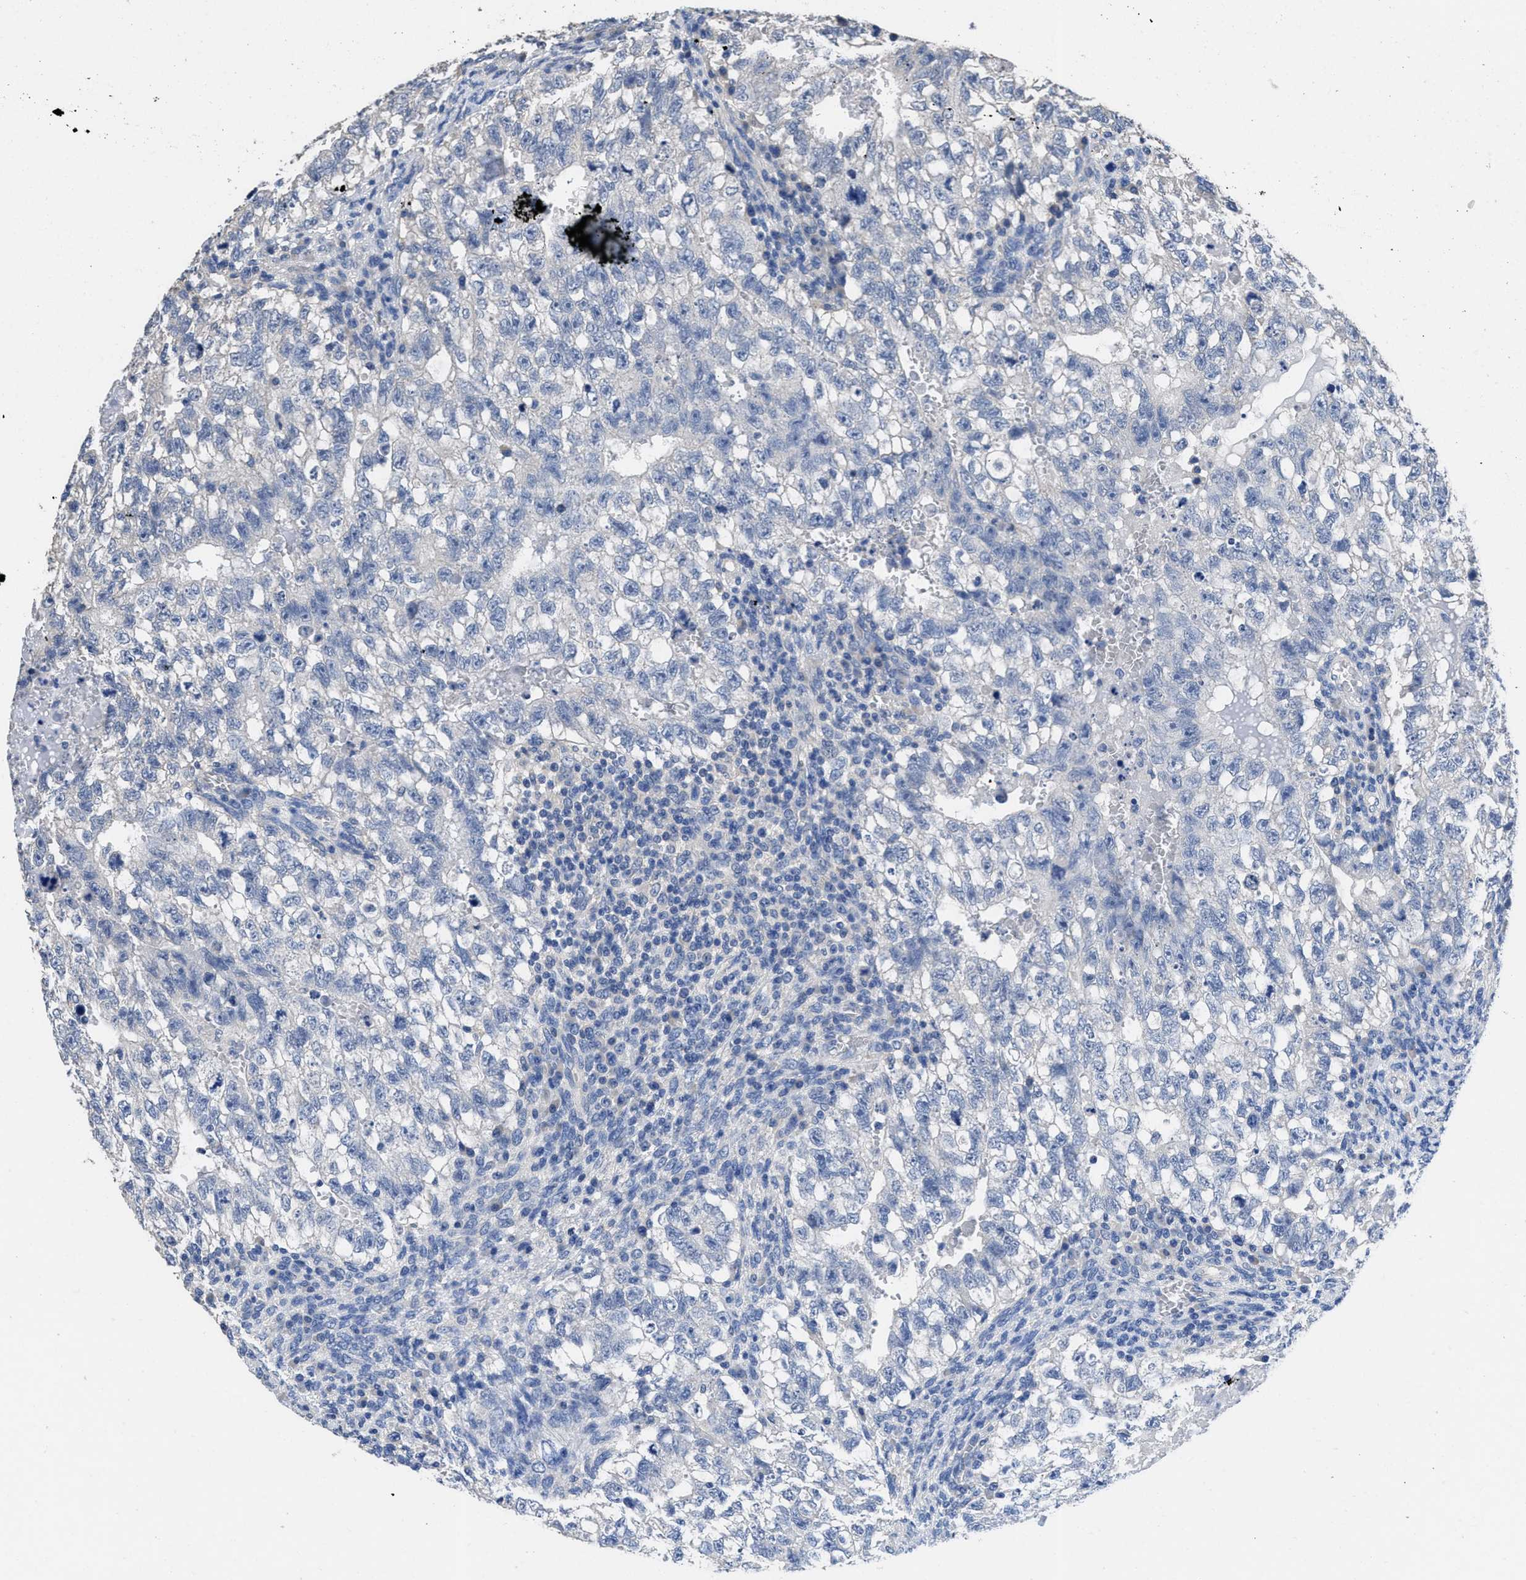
{"staining": {"intensity": "negative", "quantity": "none", "location": "none"}, "tissue": "testis cancer", "cell_type": "Tumor cells", "image_type": "cancer", "snomed": [{"axis": "morphology", "description": "Seminoma, NOS"}, {"axis": "morphology", "description": "Carcinoma, Embryonal, NOS"}, {"axis": "topography", "description": "Testis"}], "caption": "Immunohistochemistry (IHC) image of neoplastic tissue: human embryonal carcinoma (testis) stained with DAB (3,3'-diaminobenzidine) displays no significant protein expression in tumor cells.", "gene": "CA9", "patient": {"sex": "male", "age": 38}}